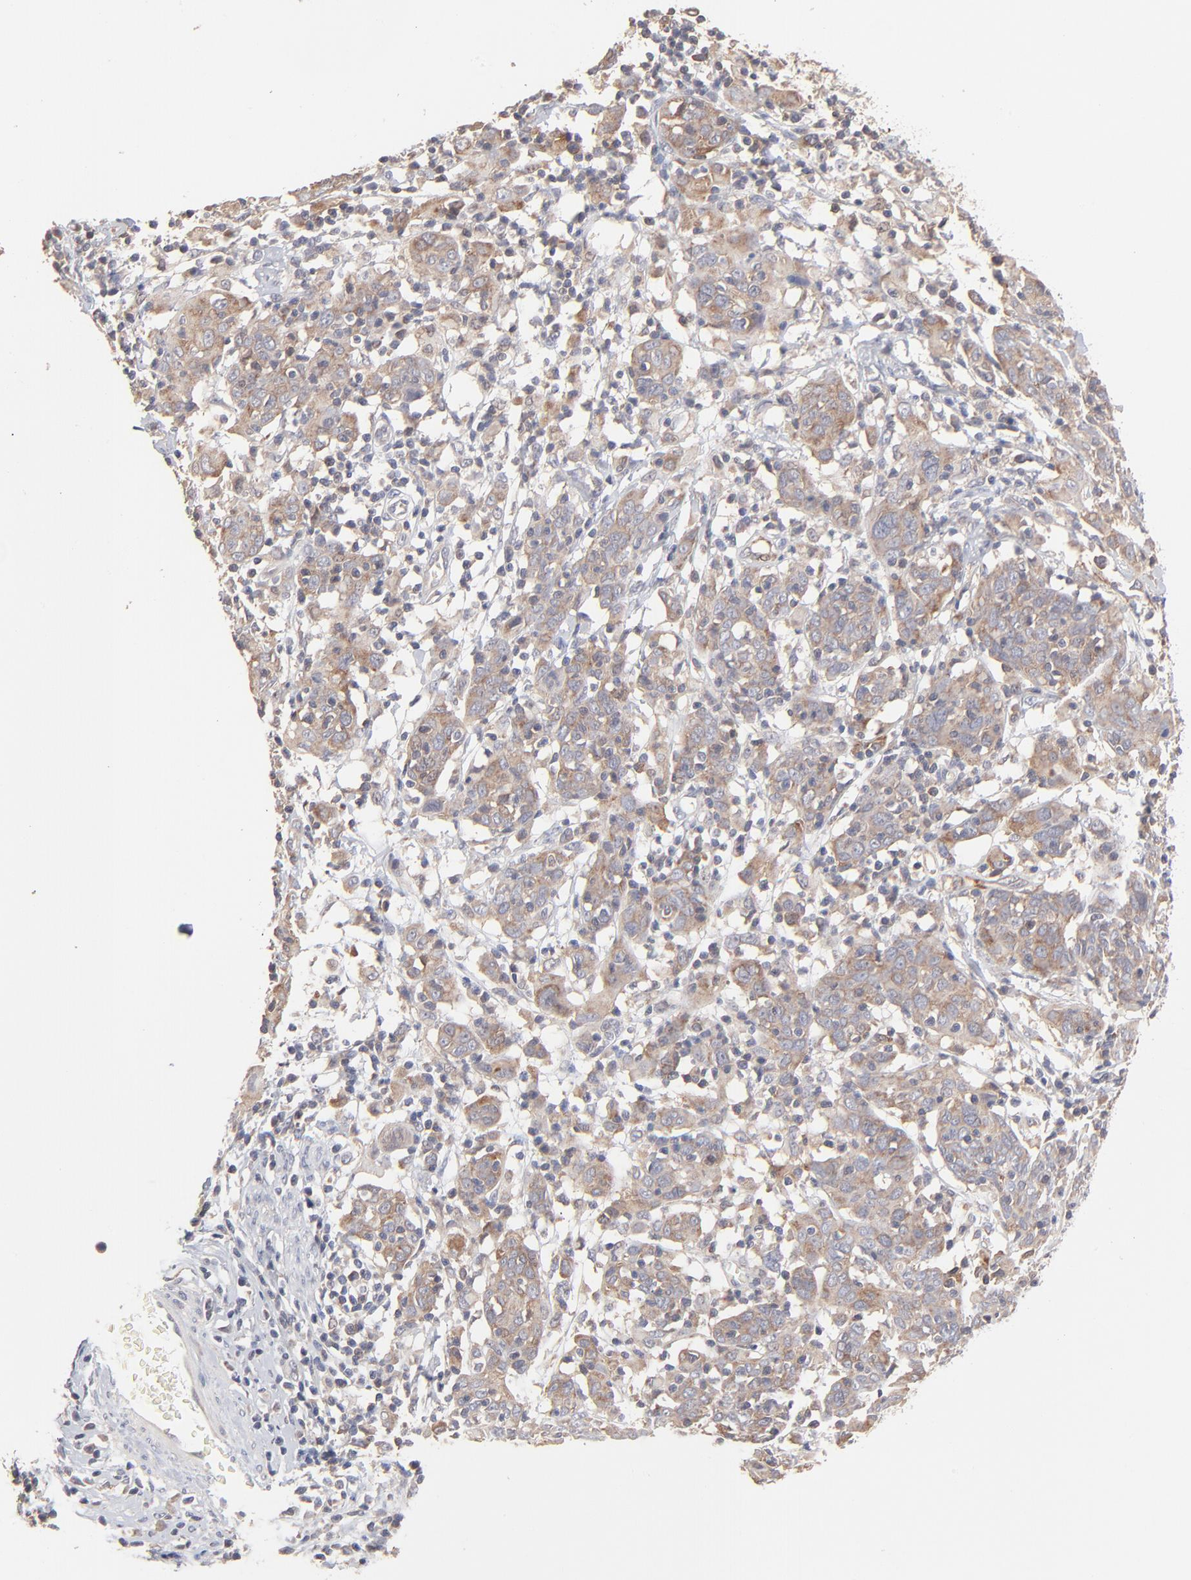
{"staining": {"intensity": "moderate", "quantity": ">75%", "location": "cytoplasmic/membranous"}, "tissue": "cervical cancer", "cell_type": "Tumor cells", "image_type": "cancer", "snomed": [{"axis": "morphology", "description": "Normal tissue, NOS"}, {"axis": "morphology", "description": "Squamous cell carcinoma, NOS"}, {"axis": "topography", "description": "Cervix"}], "caption": "There is medium levels of moderate cytoplasmic/membranous staining in tumor cells of cervical squamous cell carcinoma, as demonstrated by immunohistochemical staining (brown color).", "gene": "IVNS1ABP", "patient": {"sex": "female", "age": 67}}